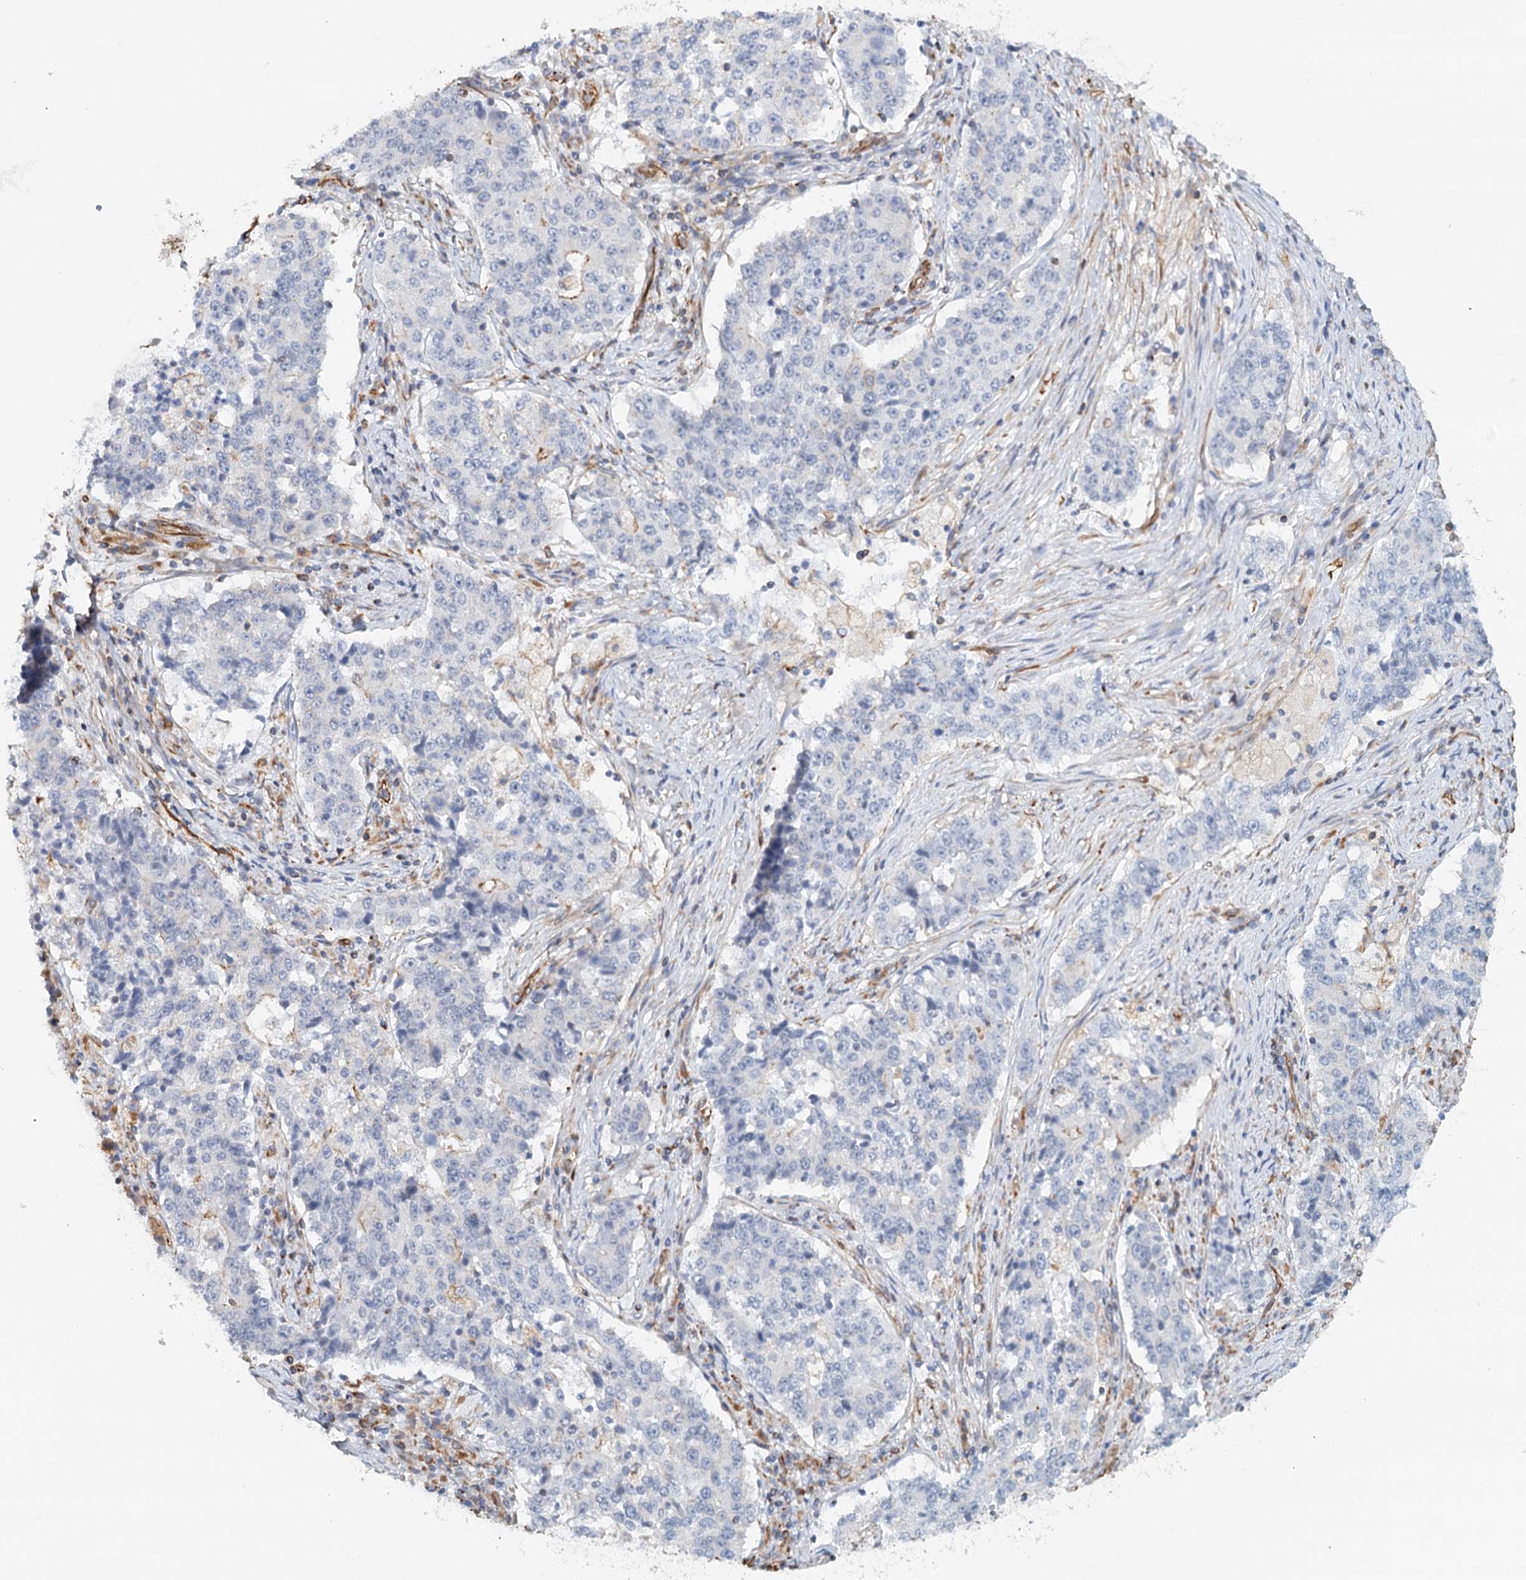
{"staining": {"intensity": "negative", "quantity": "none", "location": "none"}, "tissue": "stomach cancer", "cell_type": "Tumor cells", "image_type": "cancer", "snomed": [{"axis": "morphology", "description": "Adenocarcinoma, NOS"}, {"axis": "topography", "description": "Stomach"}], "caption": "Tumor cells are negative for protein expression in human adenocarcinoma (stomach).", "gene": "SYNPO", "patient": {"sex": "male", "age": 59}}